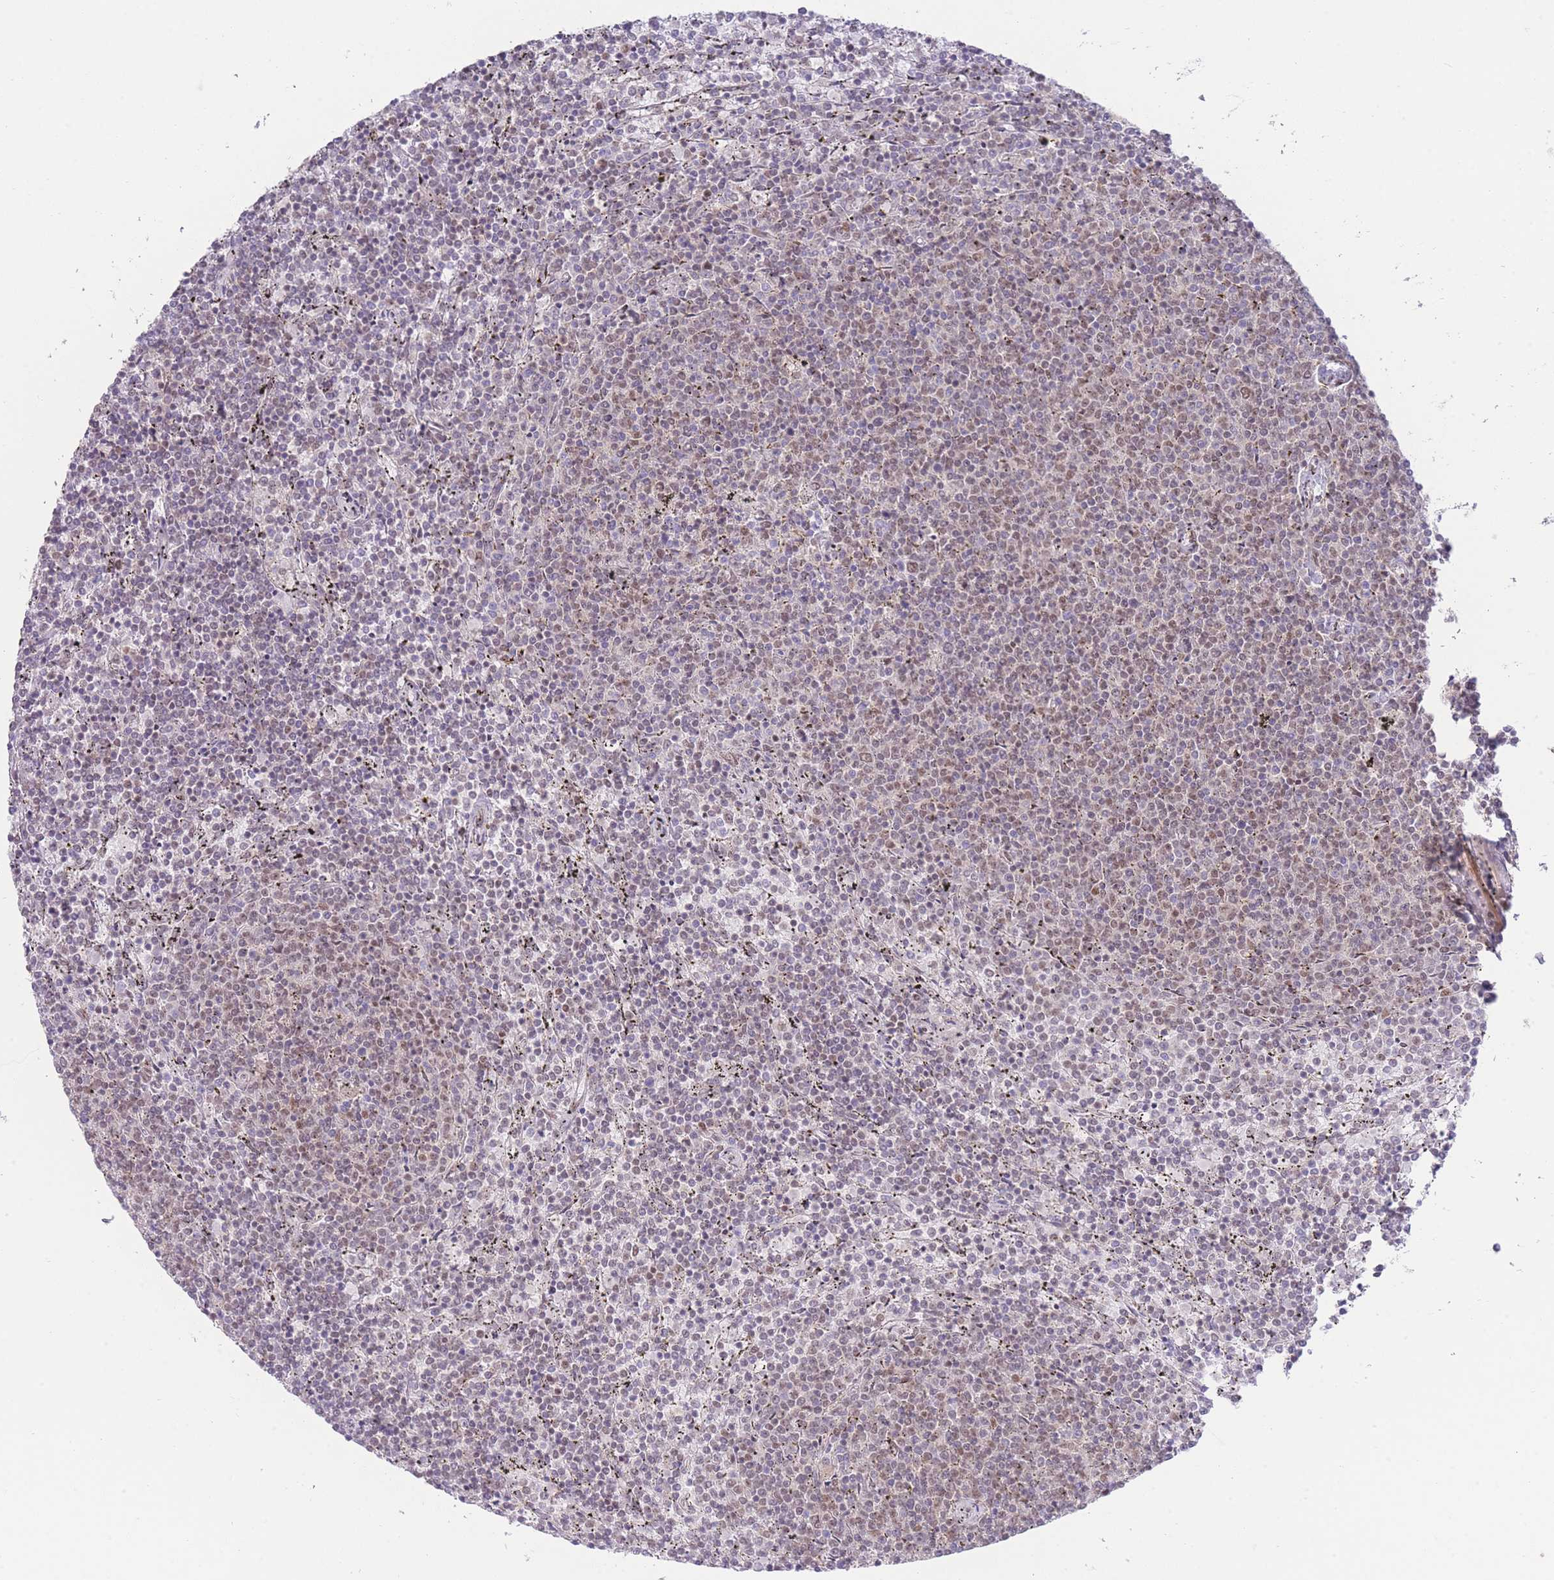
{"staining": {"intensity": "moderate", "quantity": "25%-75%", "location": "nuclear"}, "tissue": "lymphoma", "cell_type": "Tumor cells", "image_type": "cancer", "snomed": [{"axis": "morphology", "description": "Malignant lymphoma, non-Hodgkin's type, Low grade"}, {"axis": "topography", "description": "Spleen"}], "caption": "A brown stain shows moderate nuclear expression of a protein in human lymphoma tumor cells.", "gene": "CARD8", "patient": {"sex": "female", "age": 50}}